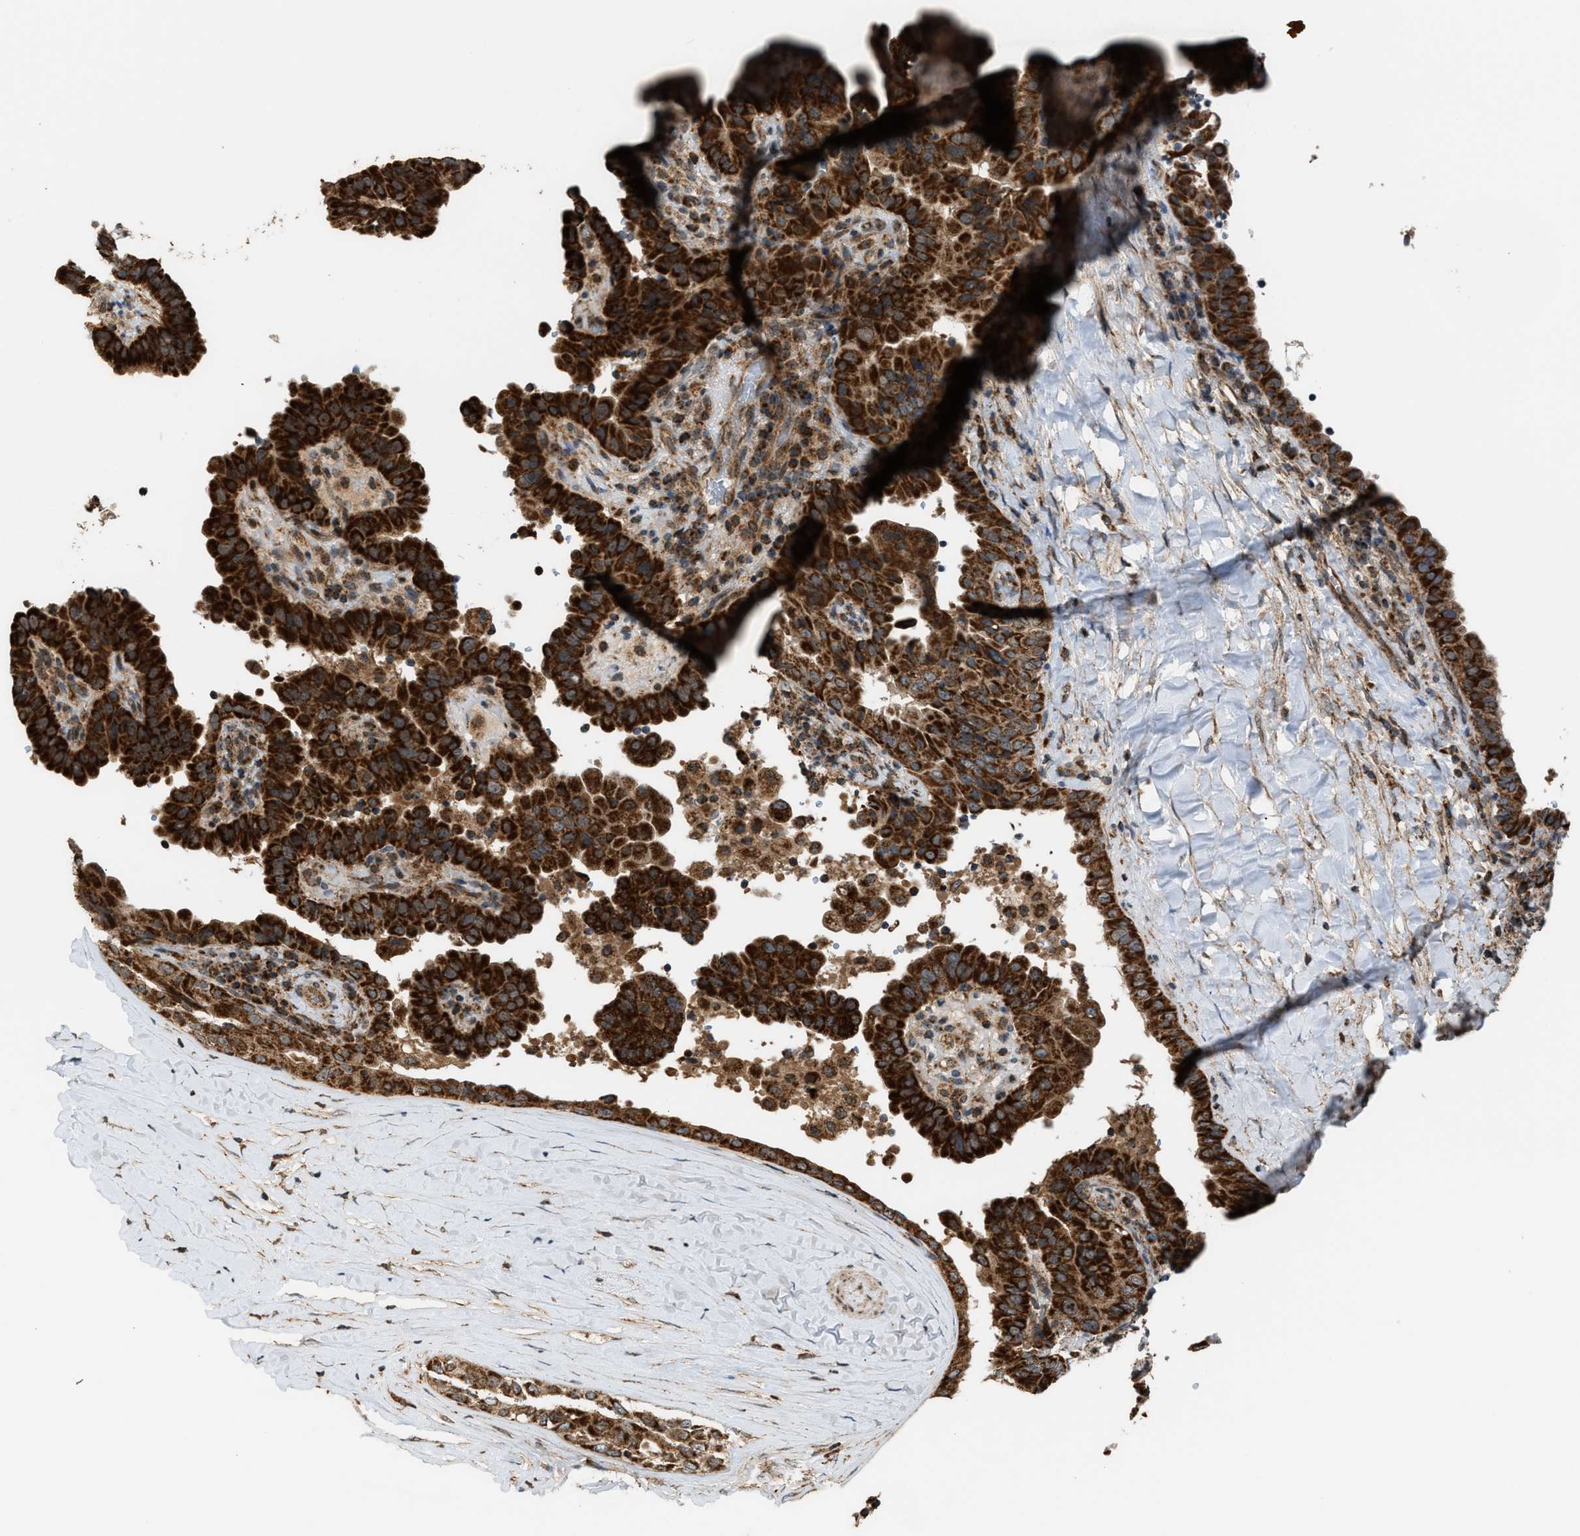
{"staining": {"intensity": "strong", "quantity": ">75%", "location": "cytoplasmic/membranous"}, "tissue": "thyroid cancer", "cell_type": "Tumor cells", "image_type": "cancer", "snomed": [{"axis": "morphology", "description": "Papillary adenocarcinoma, NOS"}, {"axis": "topography", "description": "Thyroid gland"}], "caption": "Human thyroid cancer (papillary adenocarcinoma) stained for a protein (brown) exhibits strong cytoplasmic/membranous positive positivity in about >75% of tumor cells.", "gene": "SGSM2", "patient": {"sex": "male", "age": 33}}